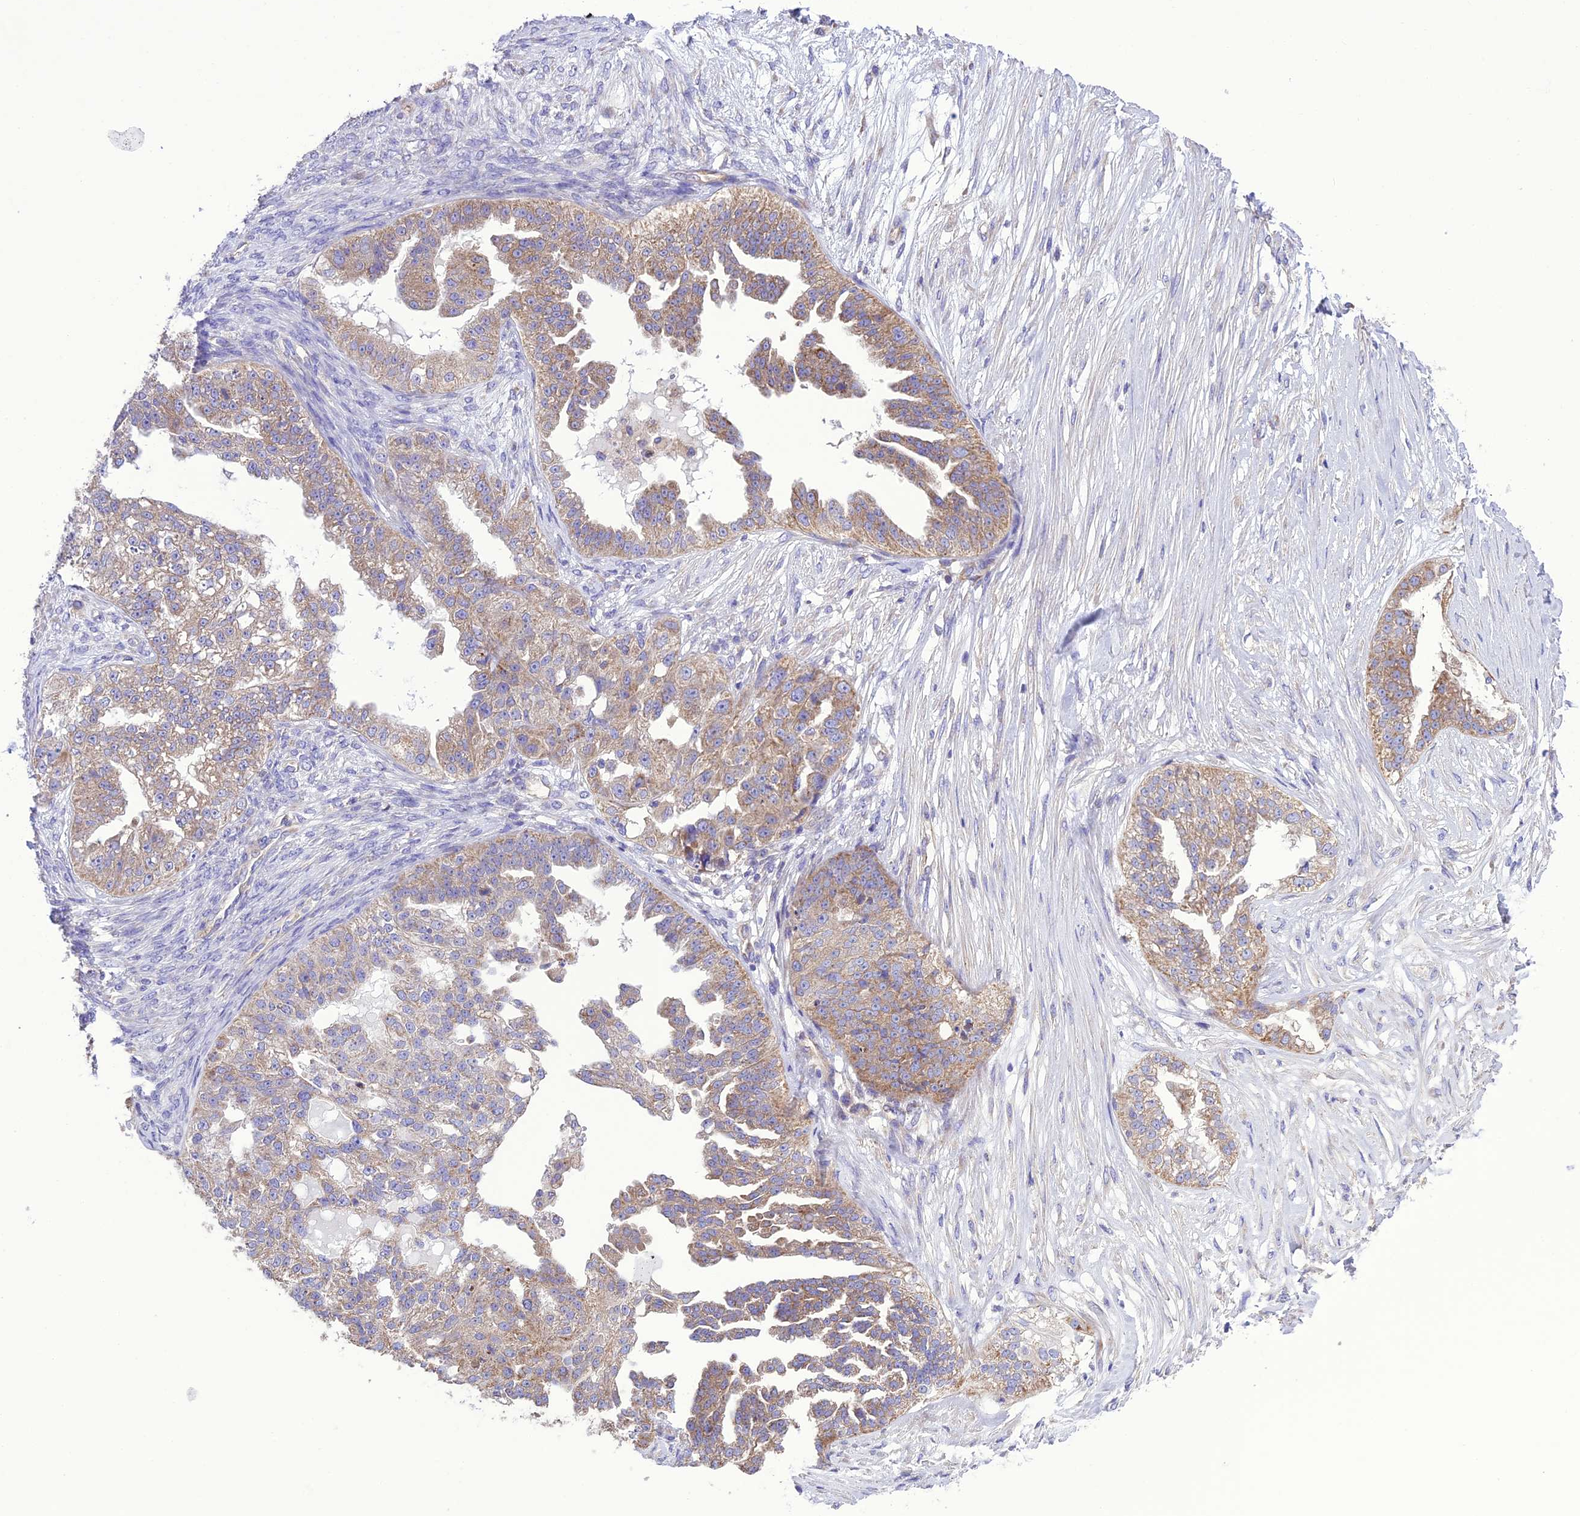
{"staining": {"intensity": "moderate", "quantity": "25%-75%", "location": "cytoplasmic/membranous"}, "tissue": "ovarian cancer", "cell_type": "Tumor cells", "image_type": "cancer", "snomed": [{"axis": "morphology", "description": "Cystadenocarcinoma, serous, NOS"}, {"axis": "topography", "description": "Ovary"}], "caption": "A photomicrograph showing moderate cytoplasmic/membranous expression in about 25%-75% of tumor cells in ovarian cancer, as visualized by brown immunohistochemical staining.", "gene": "MAP3K12", "patient": {"sex": "female", "age": 58}}